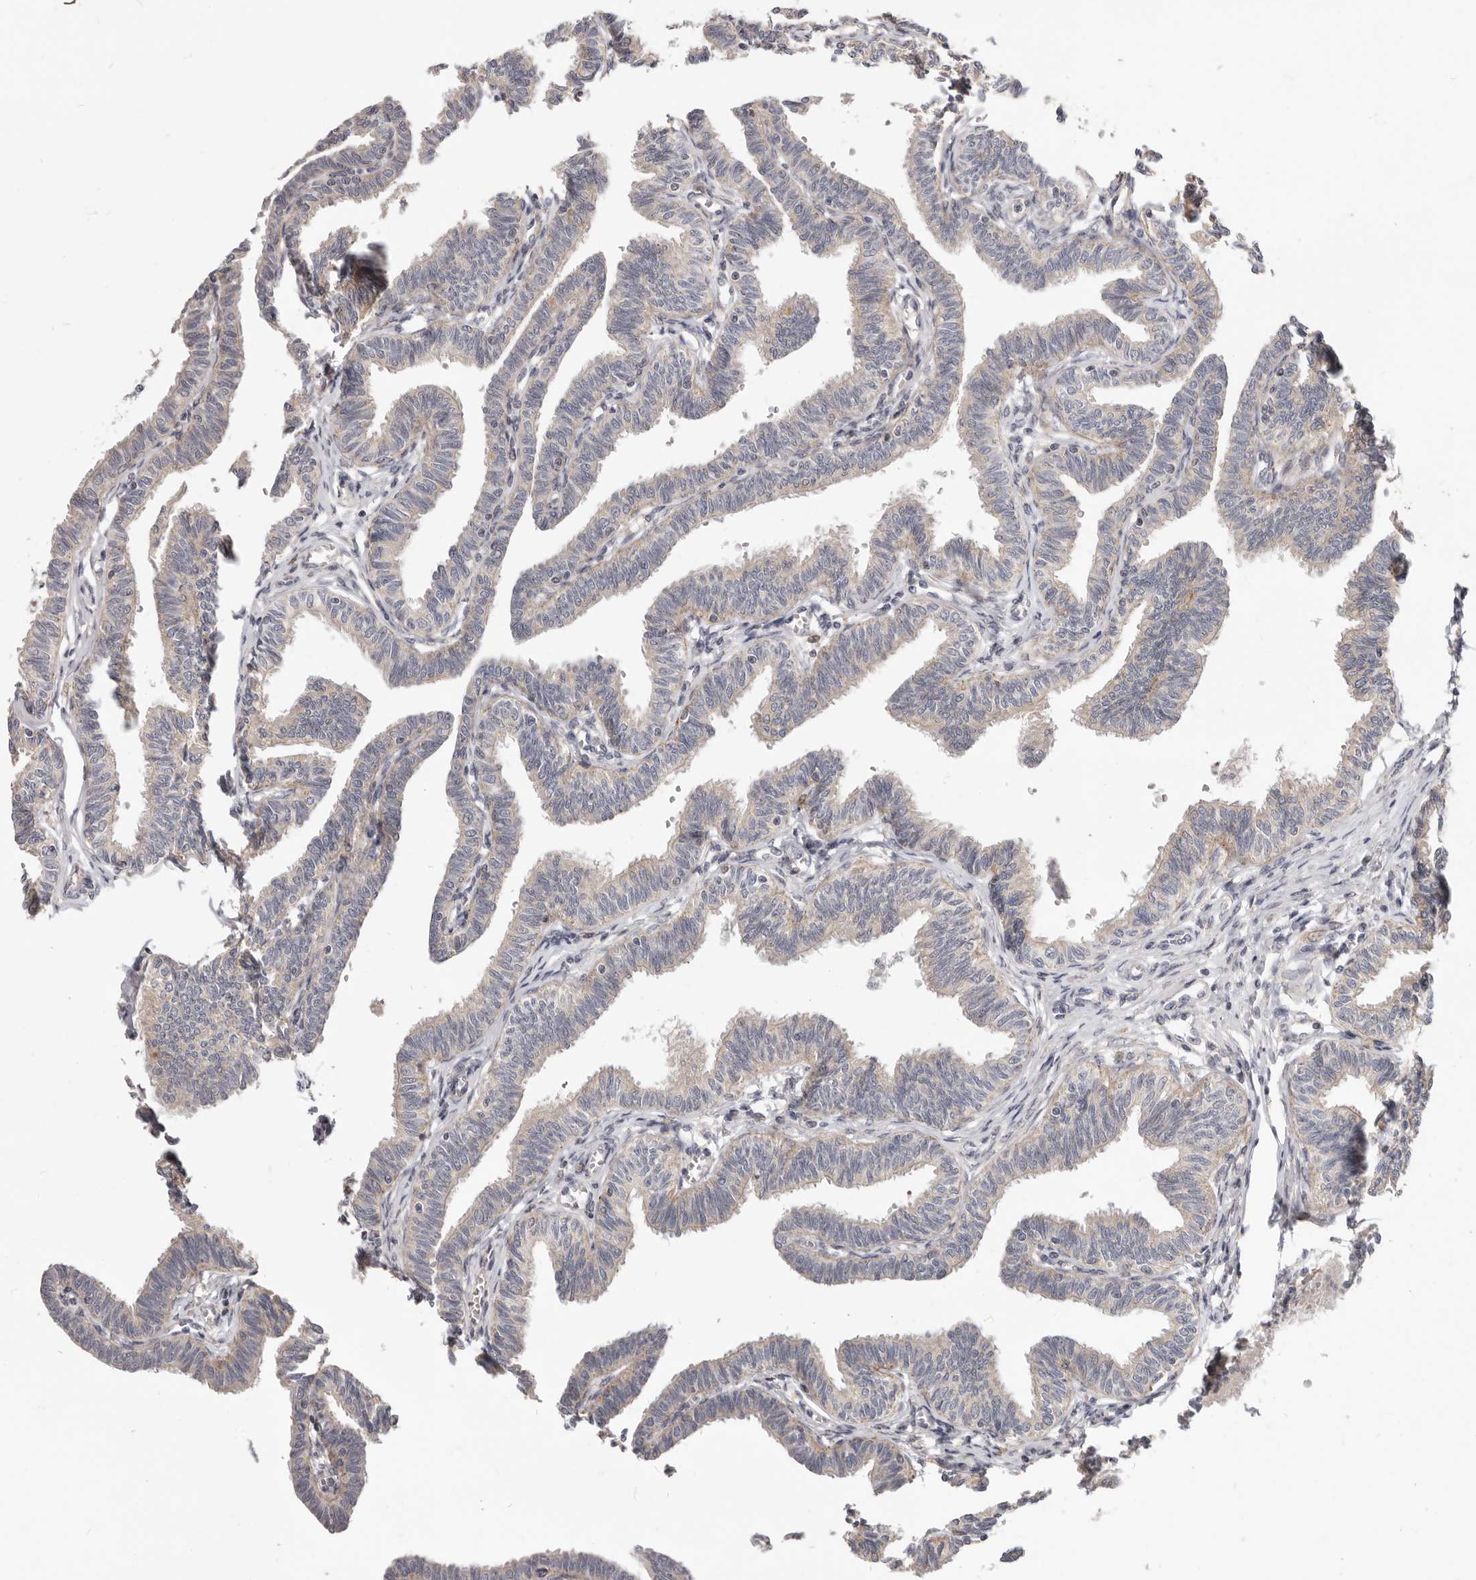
{"staining": {"intensity": "weak", "quantity": "25%-75%", "location": "cytoplasmic/membranous"}, "tissue": "fallopian tube", "cell_type": "Glandular cells", "image_type": "normal", "snomed": [{"axis": "morphology", "description": "Normal tissue, NOS"}, {"axis": "topography", "description": "Fallopian tube"}, {"axis": "topography", "description": "Ovary"}], "caption": "An image showing weak cytoplasmic/membranous staining in about 25%-75% of glandular cells in unremarkable fallopian tube, as visualized by brown immunohistochemical staining.", "gene": "TOR3A", "patient": {"sex": "female", "age": 23}}